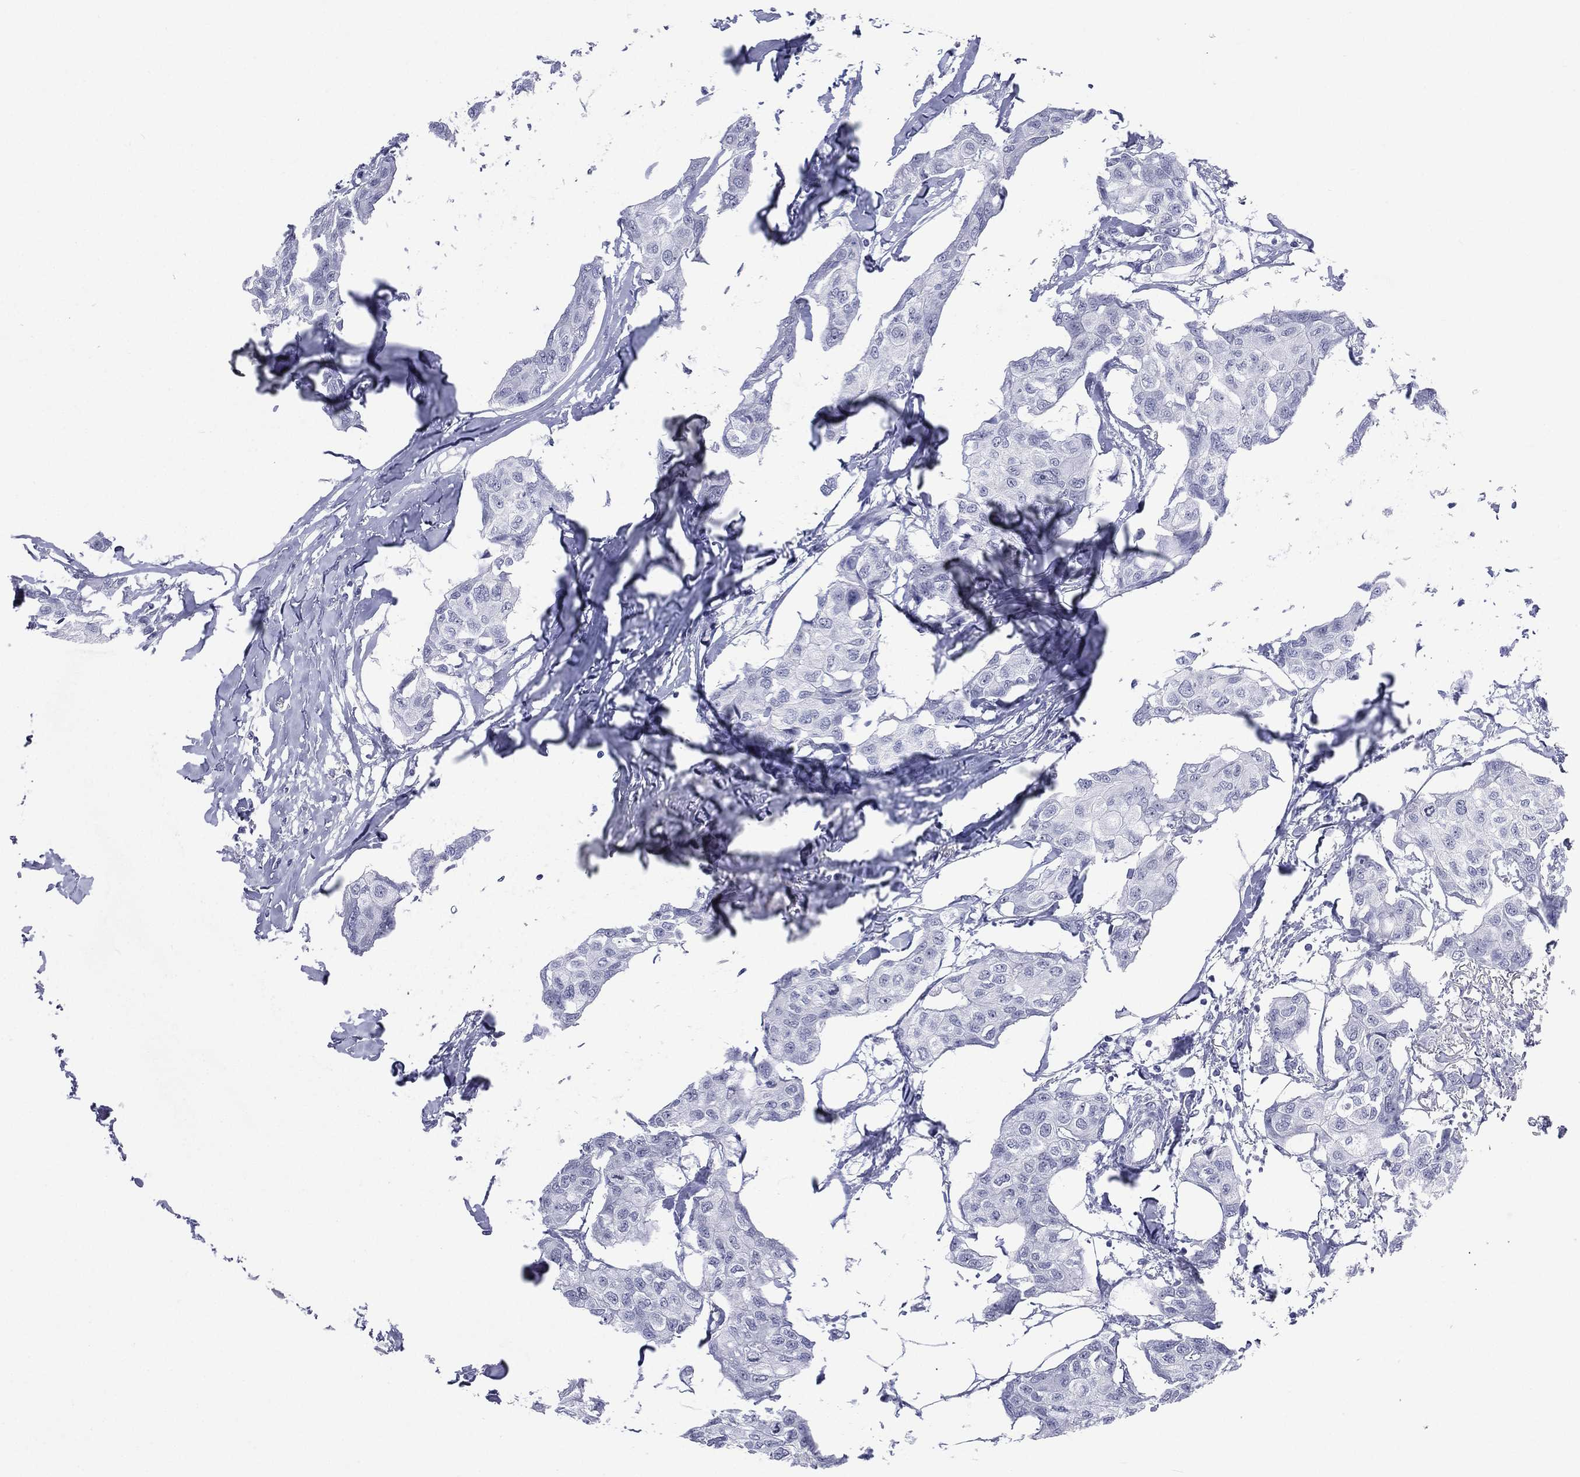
{"staining": {"intensity": "negative", "quantity": "none", "location": "none"}, "tissue": "breast cancer", "cell_type": "Tumor cells", "image_type": "cancer", "snomed": [{"axis": "morphology", "description": "Duct carcinoma"}, {"axis": "topography", "description": "Breast"}], "caption": "Histopathology image shows no protein expression in tumor cells of breast cancer tissue. (DAB (3,3'-diaminobenzidine) immunohistochemistry with hematoxylin counter stain).", "gene": "SSX1", "patient": {"sex": "female", "age": 80}}